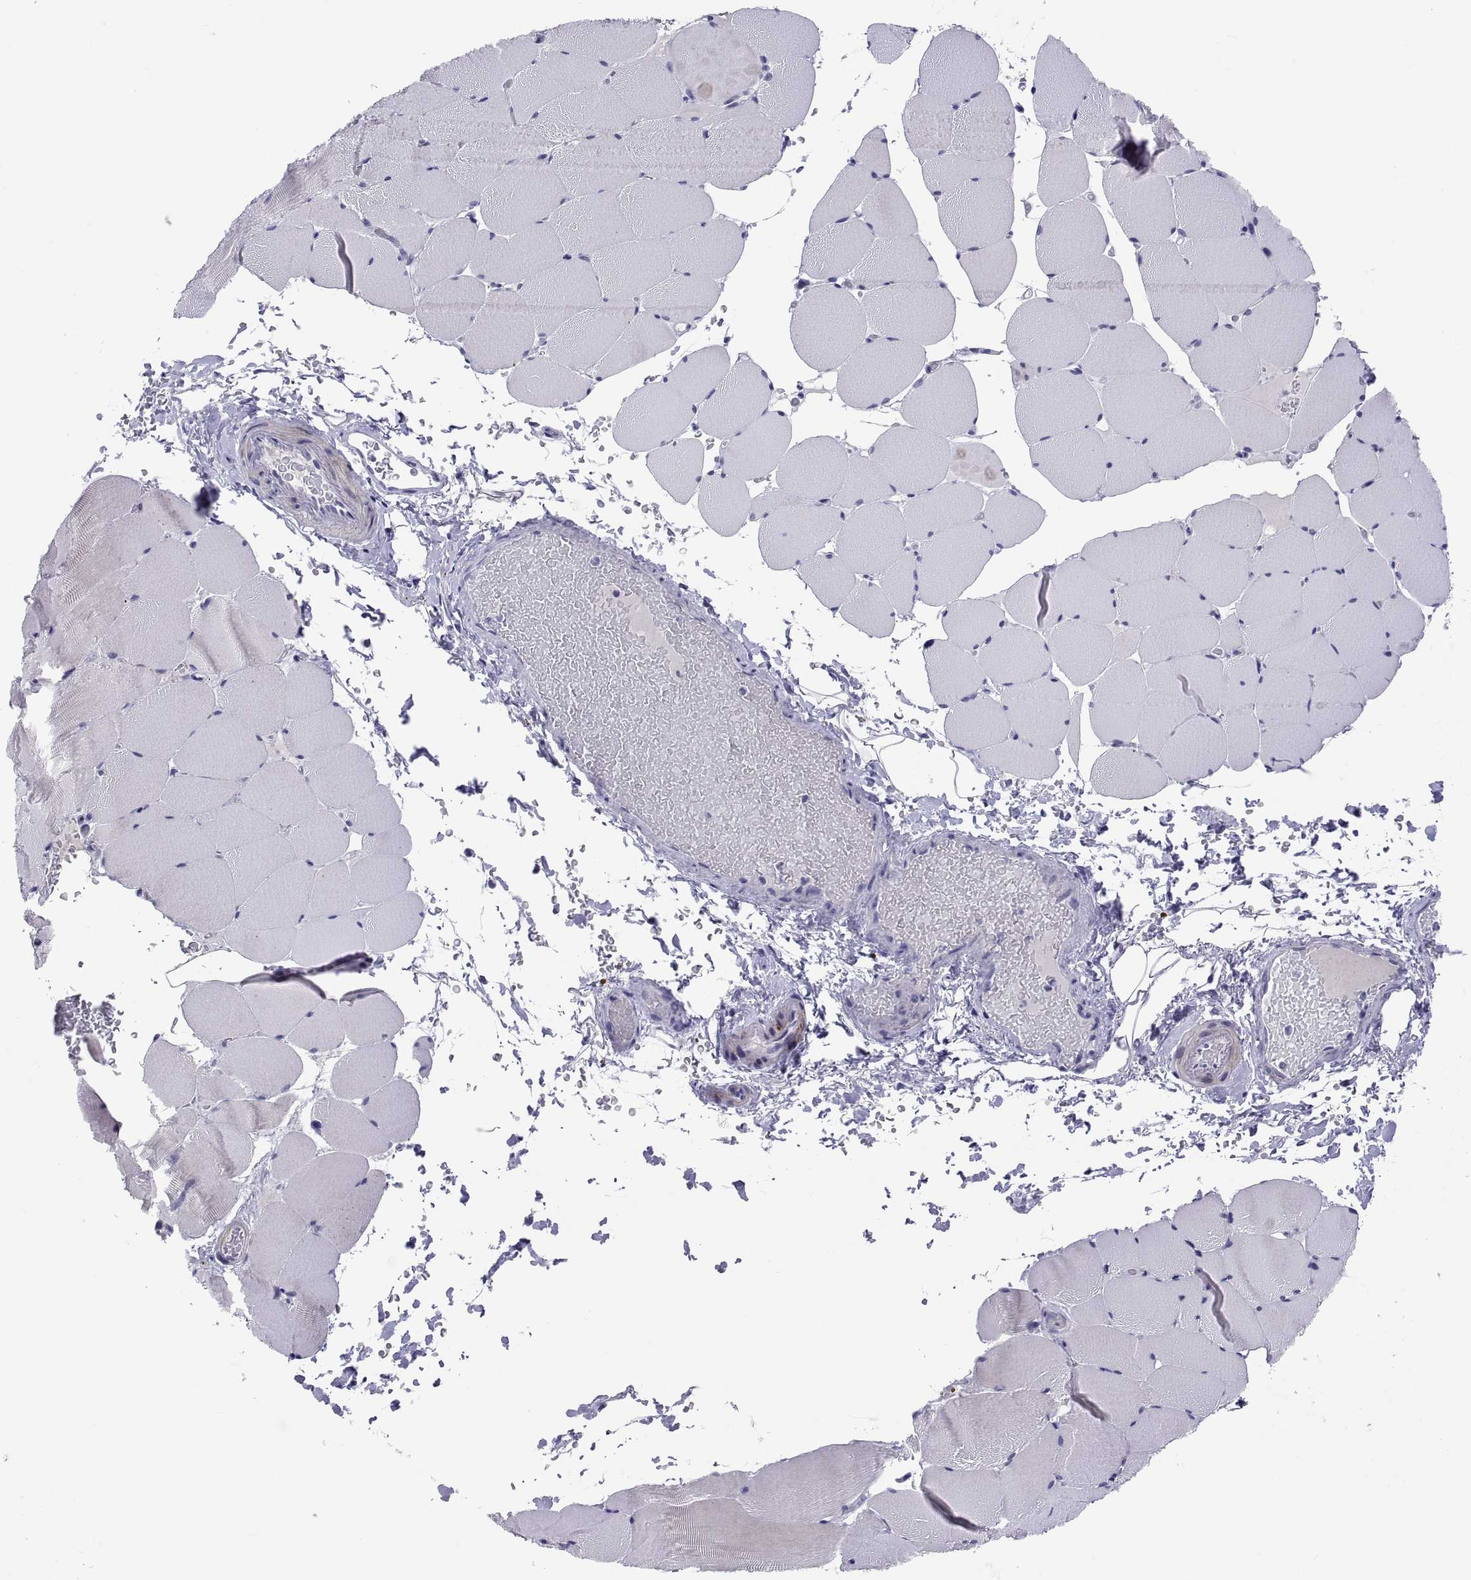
{"staining": {"intensity": "negative", "quantity": "none", "location": "none"}, "tissue": "skeletal muscle", "cell_type": "Myocytes", "image_type": "normal", "snomed": [{"axis": "morphology", "description": "Normal tissue, NOS"}, {"axis": "topography", "description": "Skeletal muscle"}], "caption": "Immunohistochemistry micrograph of unremarkable skeletal muscle: skeletal muscle stained with DAB reveals no significant protein staining in myocytes. Nuclei are stained in blue.", "gene": "CHCT1", "patient": {"sex": "female", "age": 37}}